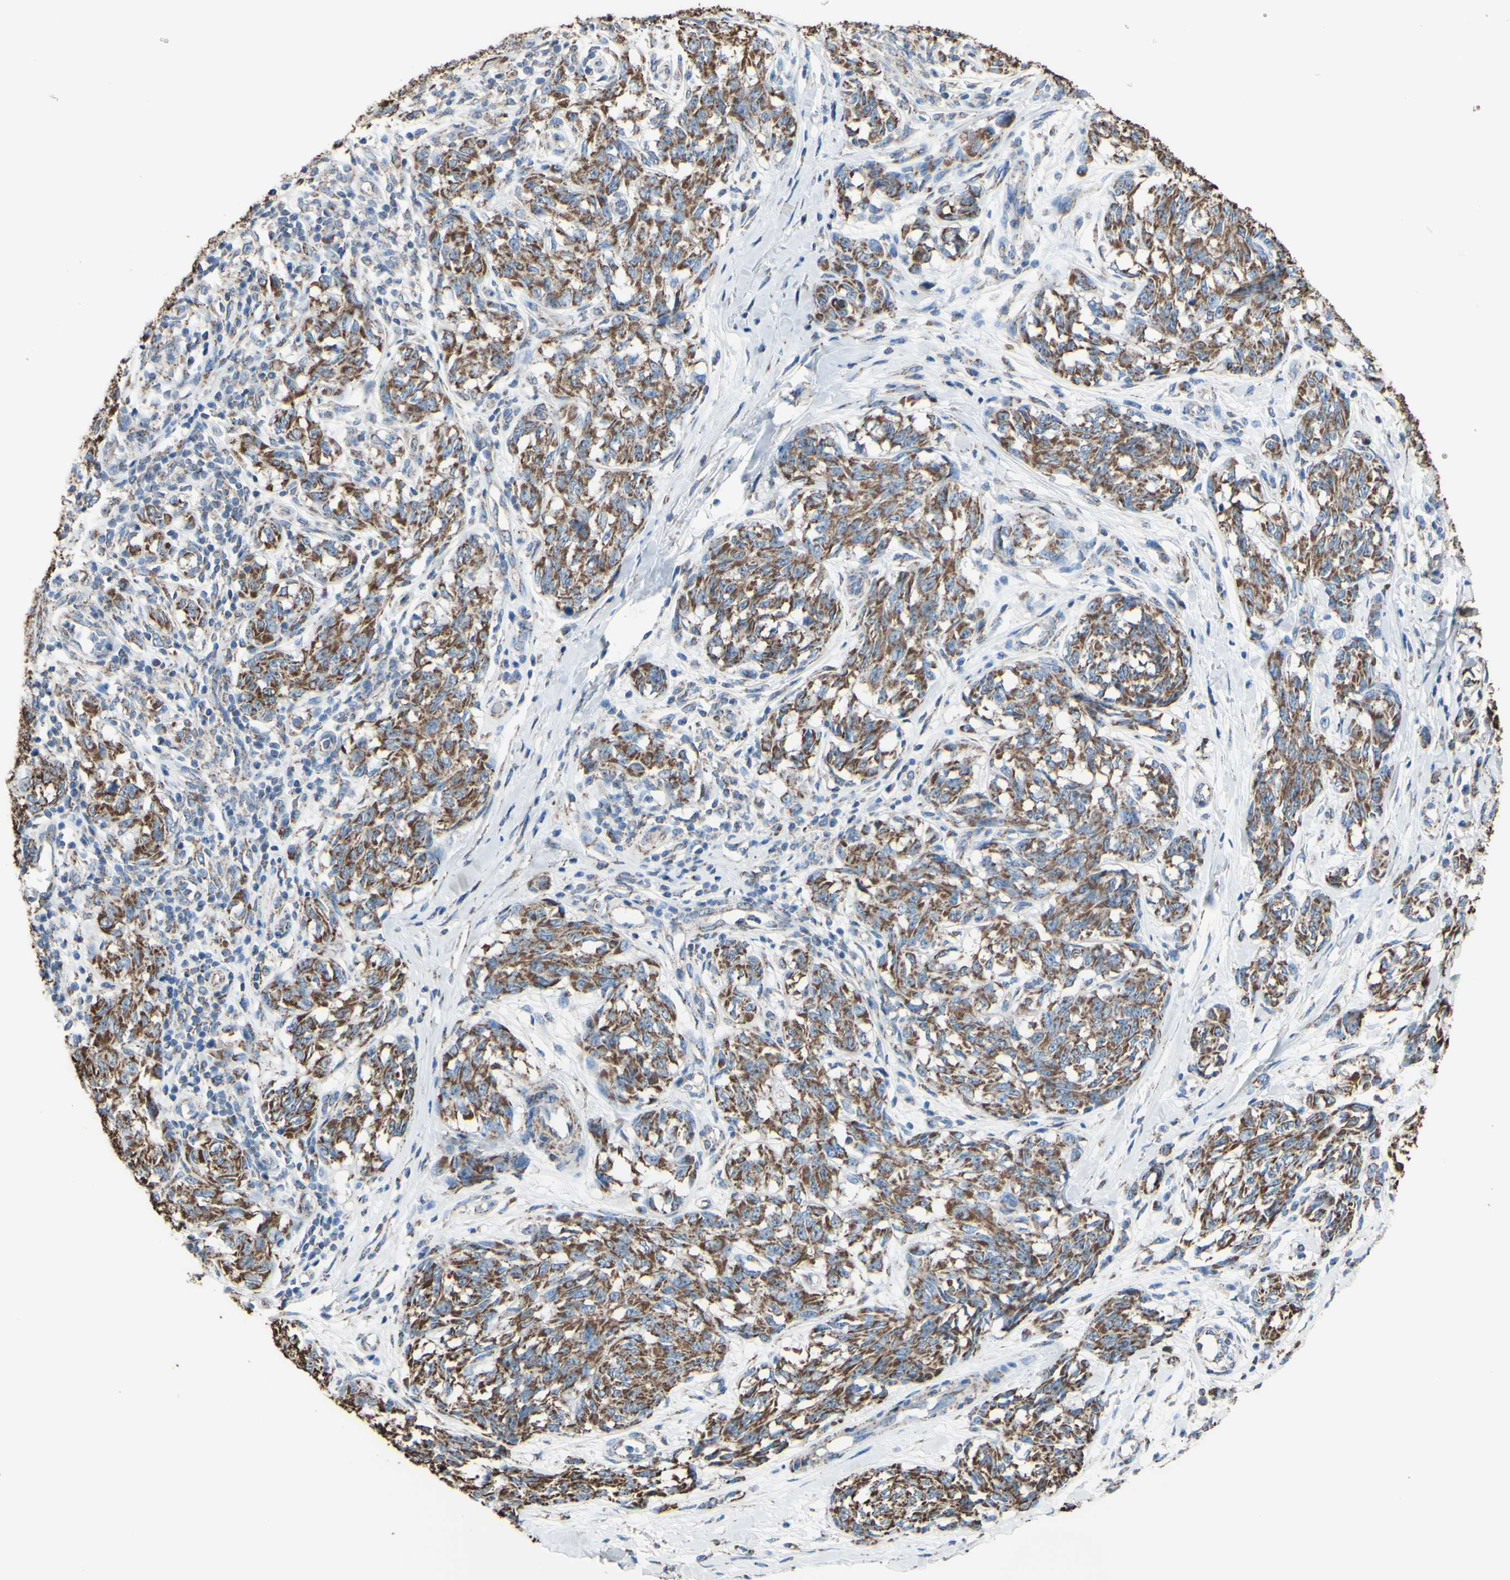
{"staining": {"intensity": "moderate", "quantity": ">75%", "location": "cytoplasmic/membranous"}, "tissue": "melanoma", "cell_type": "Tumor cells", "image_type": "cancer", "snomed": [{"axis": "morphology", "description": "Malignant melanoma, NOS"}, {"axis": "topography", "description": "Skin"}], "caption": "A brown stain labels moderate cytoplasmic/membranous positivity of a protein in melanoma tumor cells.", "gene": "CMKLR2", "patient": {"sex": "female", "age": 64}}